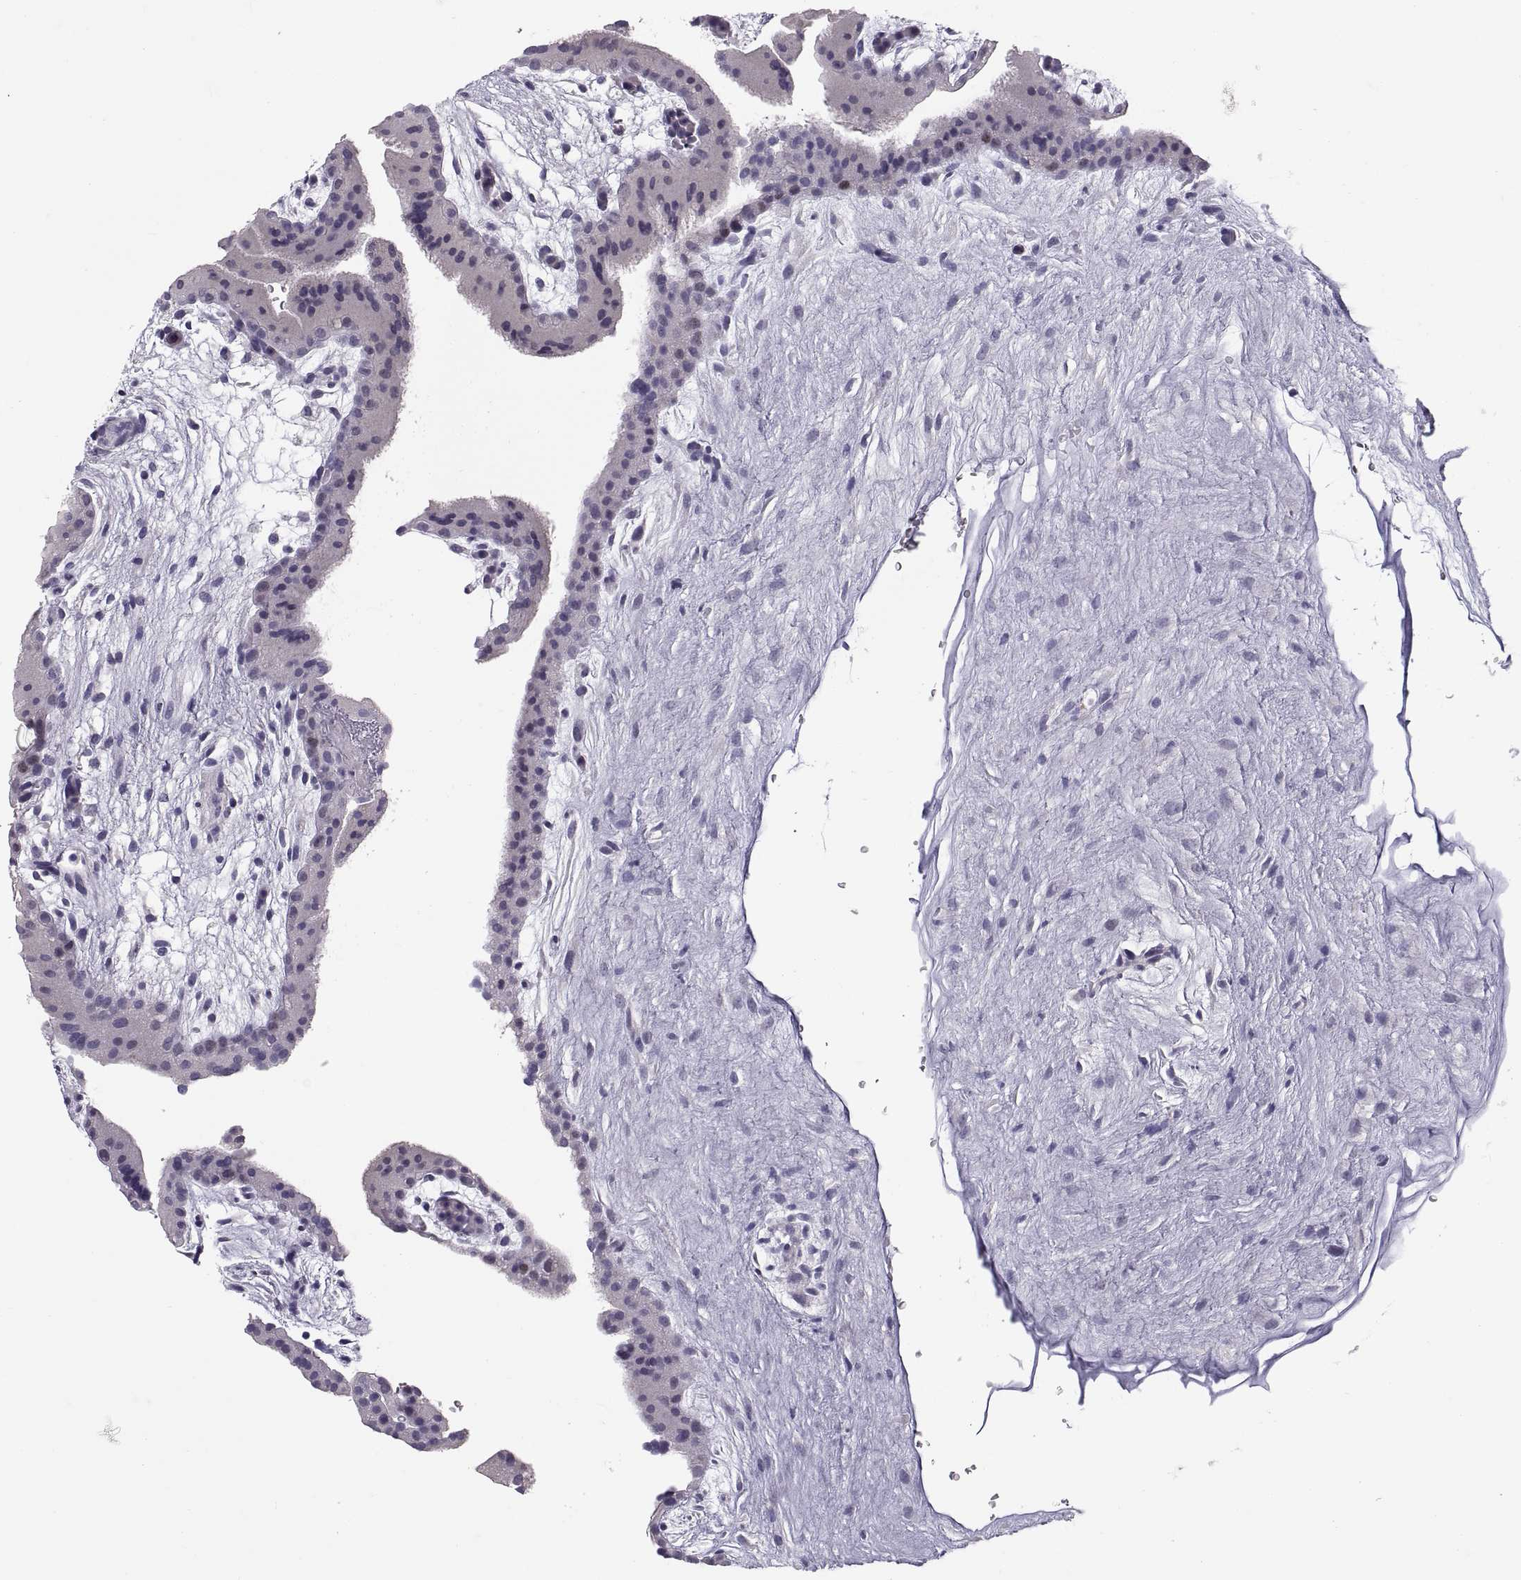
{"staining": {"intensity": "negative", "quantity": "none", "location": "none"}, "tissue": "placenta", "cell_type": "Decidual cells", "image_type": "normal", "snomed": [{"axis": "morphology", "description": "Normal tissue, NOS"}, {"axis": "topography", "description": "Placenta"}], "caption": "Protein analysis of benign placenta reveals no significant expression in decidual cells.", "gene": "PTN", "patient": {"sex": "female", "age": 19}}